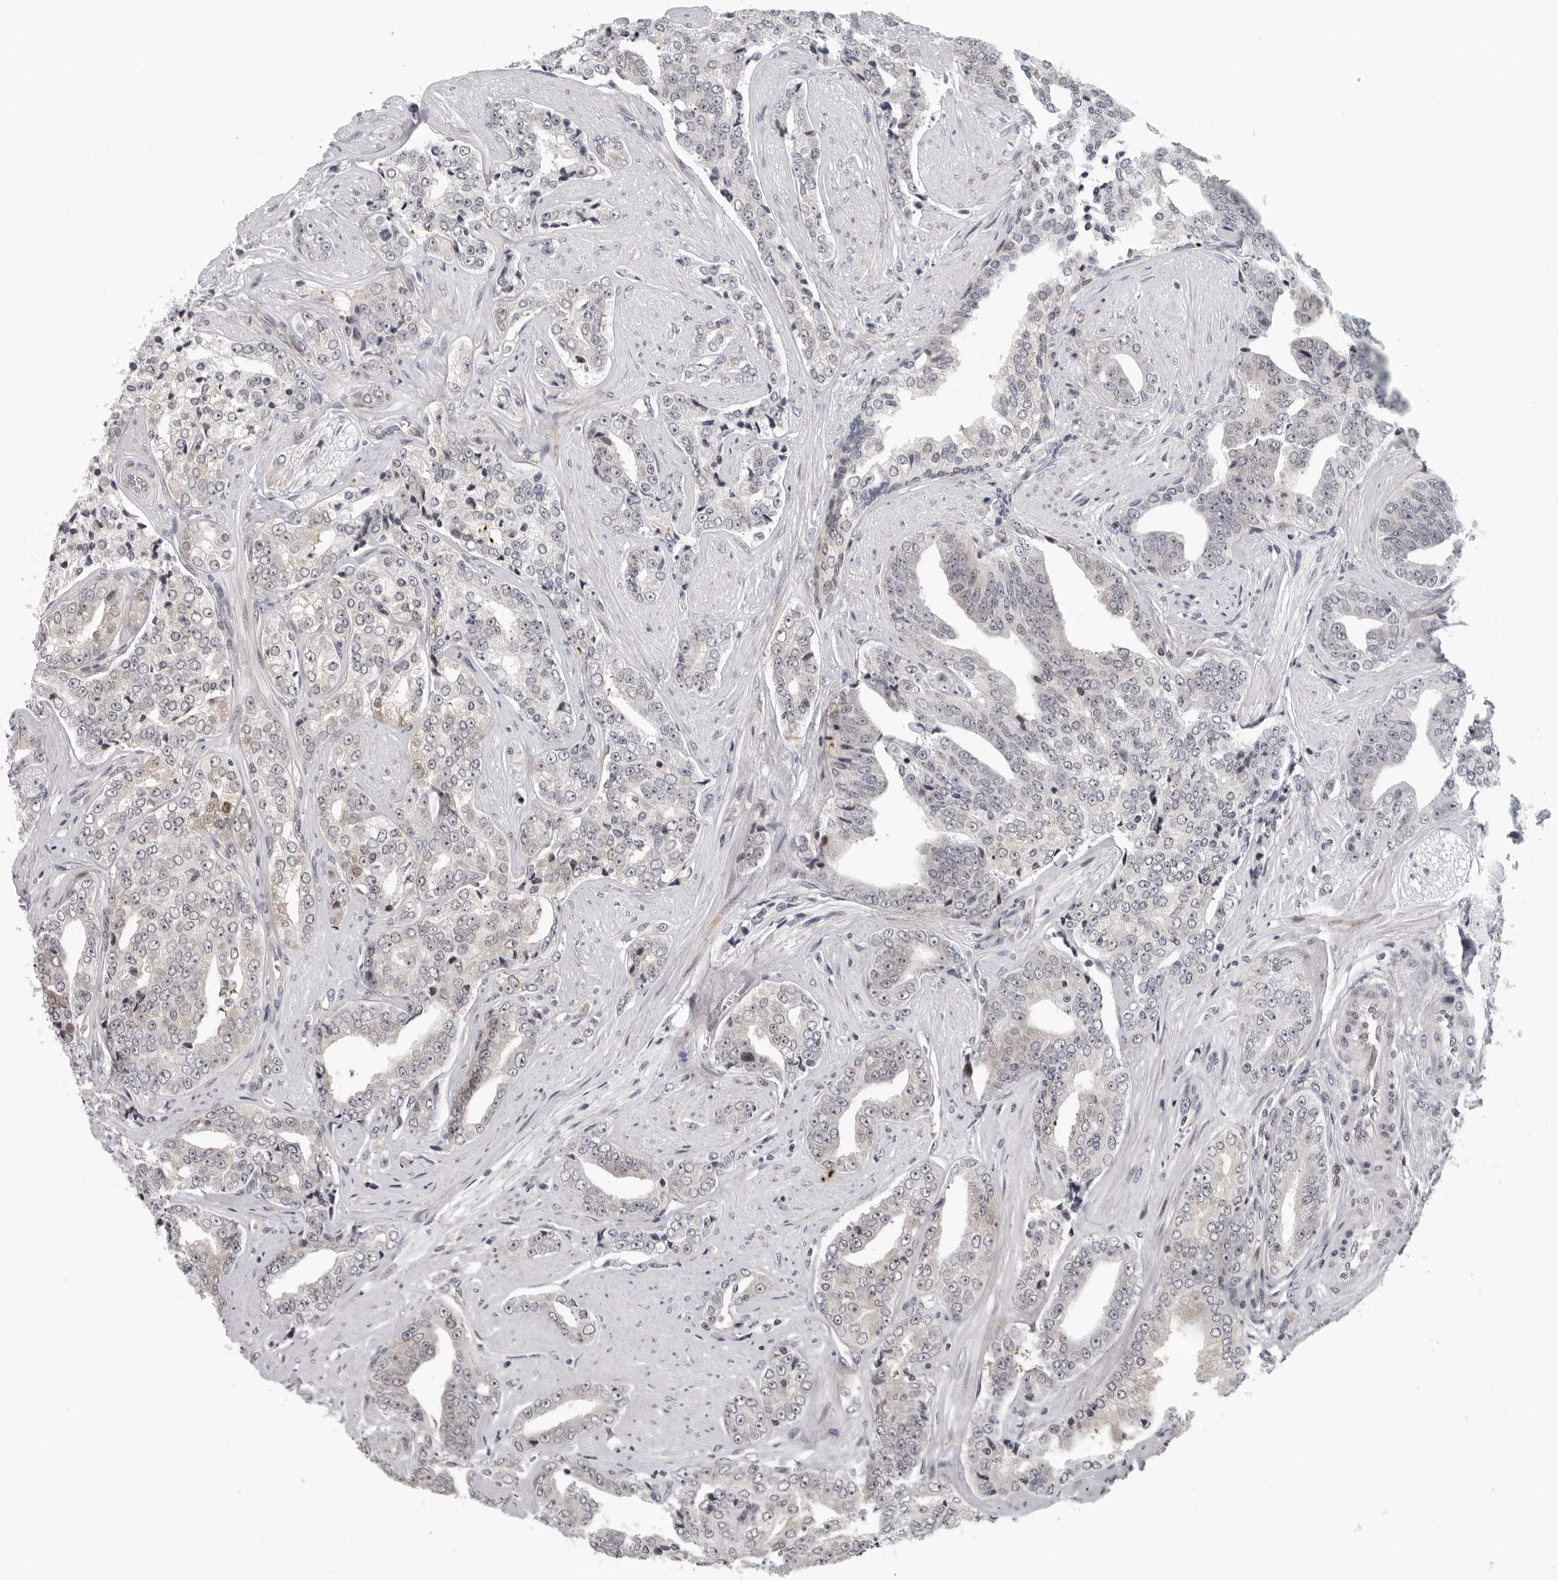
{"staining": {"intensity": "negative", "quantity": "none", "location": "none"}, "tissue": "prostate cancer", "cell_type": "Tumor cells", "image_type": "cancer", "snomed": [{"axis": "morphology", "description": "Adenocarcinoma, High grade"}, {"axis": "topography", "description": "Prostate"}], "caption": "DAB (3,3'-diaminobenzidine) immunohistochemical staining of prostate cancer demonstrates no significant positivity in tumor cells. The staining was performed using DAB (3,3'-diaminobenzidine) to visualize the protein expression in brown, while the nuclei were stained in blue with hematoxylin (Magnification: 20x).", "gene": "PIP4K2C", "patient": {"sex": "male", "age": 71}}